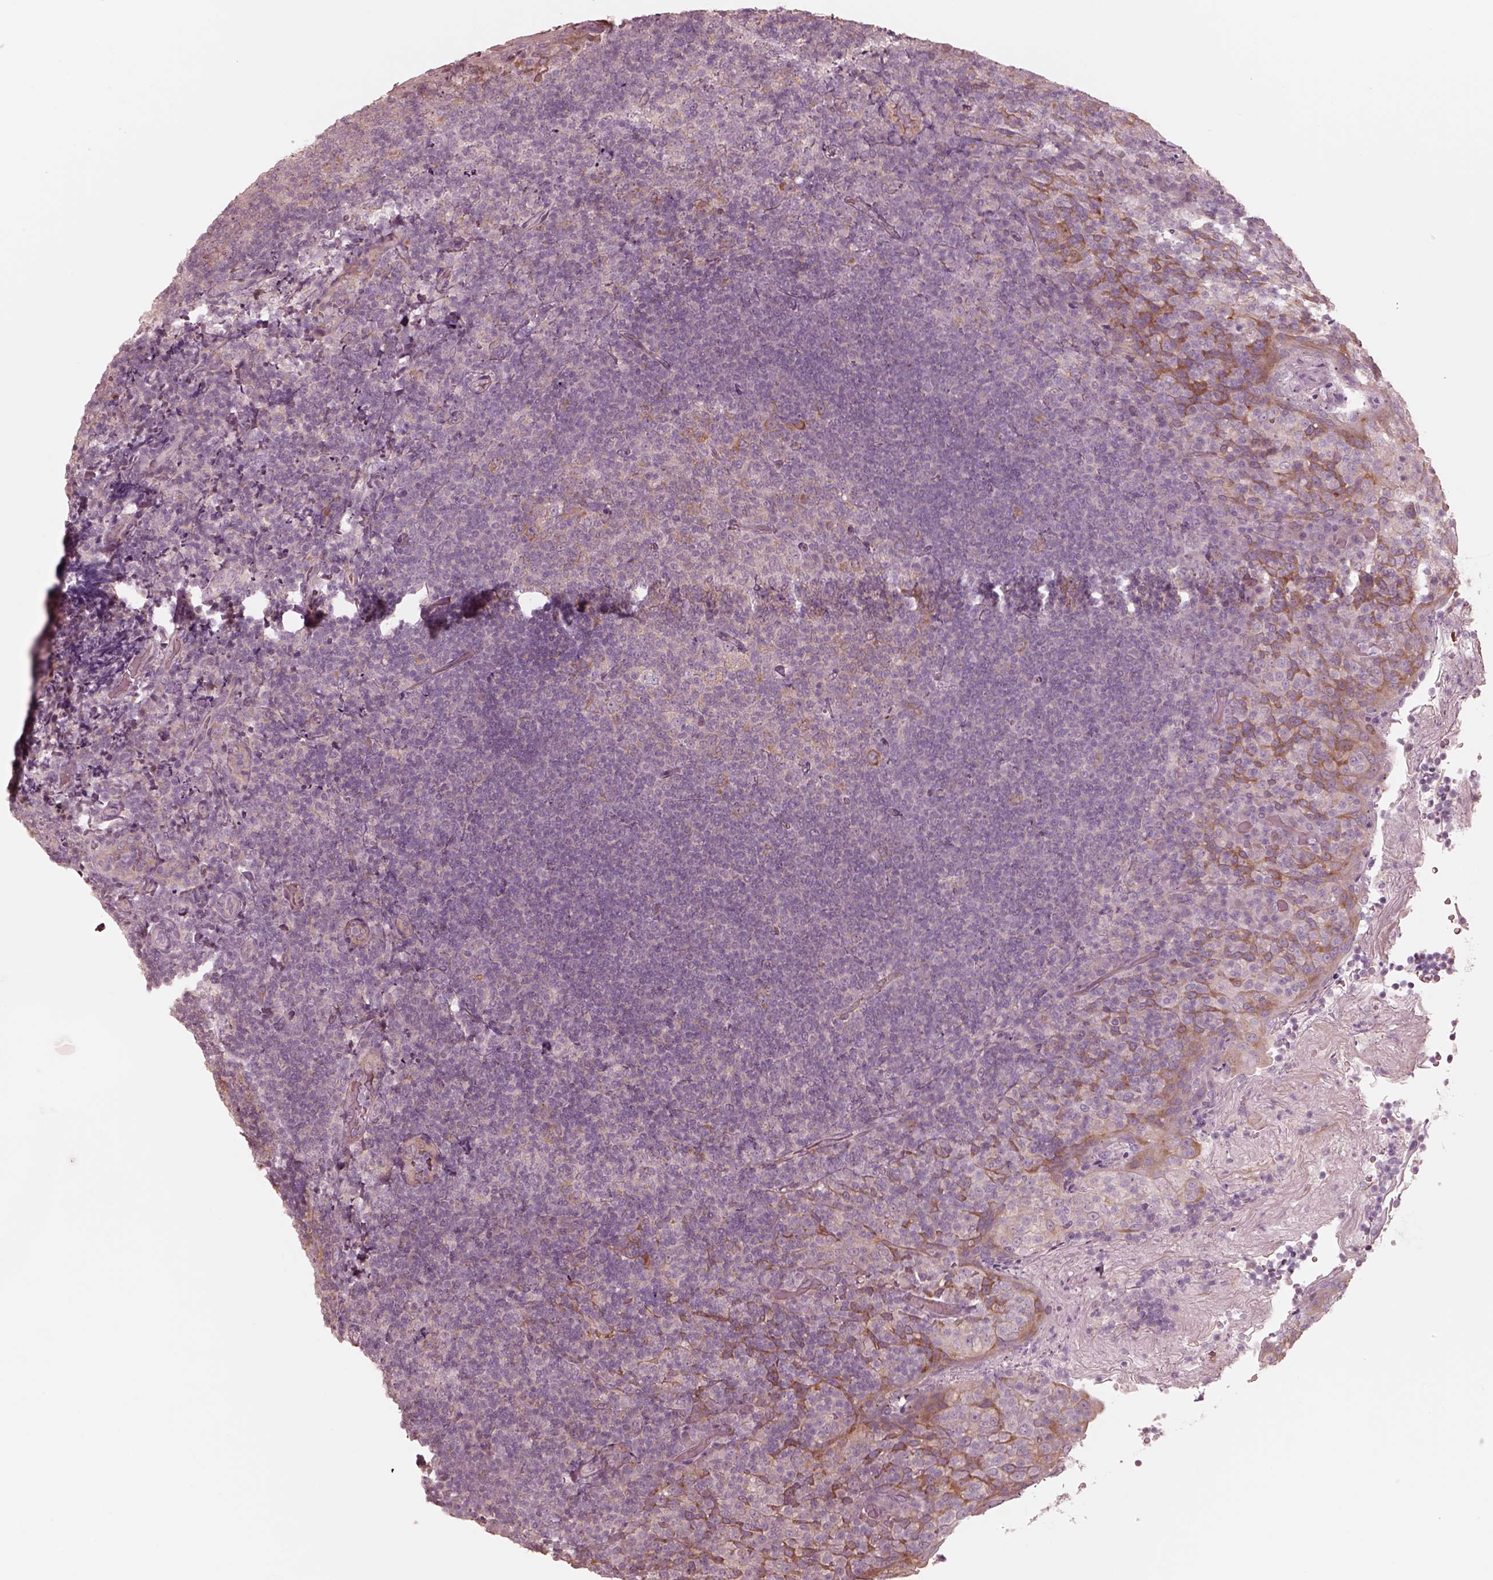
{"staining": {"intensity": "weak", "quantity": "<25%", "location": "cytoplasmic/membranous"}, "tissue": "tonsil", "cell_type": "Germinal center cells", "image_type": "normal", "snomed": [{"axis": "morphology", "description": "Normal tissue, NOS"}, {"axis": "topography", "description": "Tonsil"}], "caption": "The image reveals no significant positivity in germinal center cells of tonsil.", "gene": "RAB3C", "patient": {"sex": "female", "age": 10}}